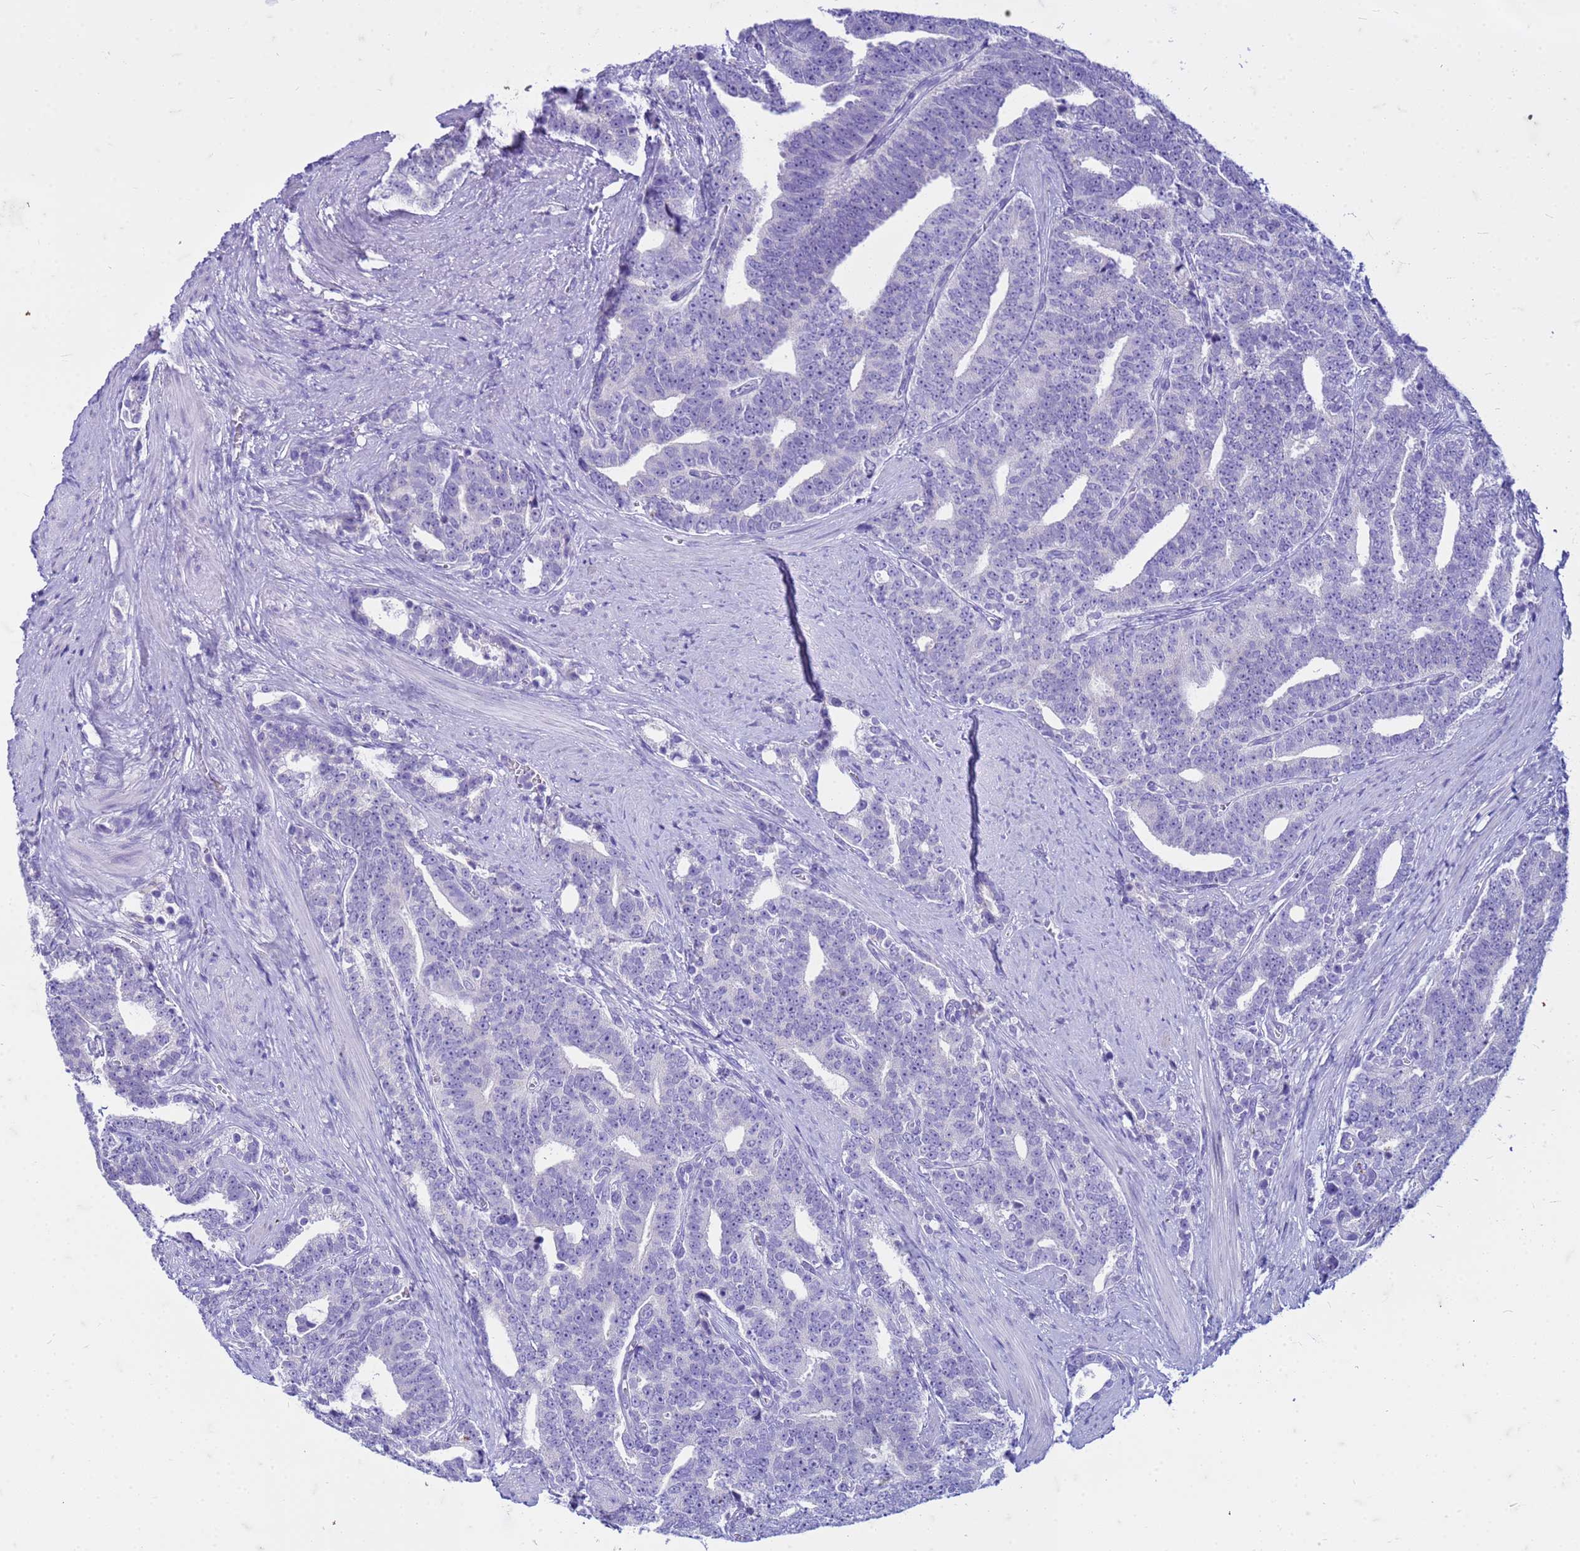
{"staining": {"intensity": "negative", "quantity": "none", "location": "none"}, "tissue": "prostate cancer", "cell_type": "Tumor cells", "image_type": "cancer", "snomed": [{"axis": "morphology", "description": "Adenocarcinoma, High grade"}, {"axis": "topography", "description": "Prostate and seminal vesicle, NOS"}], "caption": "Protein analysis of prostate adenocarcinoma (high-grade) shows no significant expression in tumor cells. (Immunohistochemistry, brightfield microscopy, high magnification).", "gene": "CFAP100", "patient": {"sex": "male", "age": 67}}